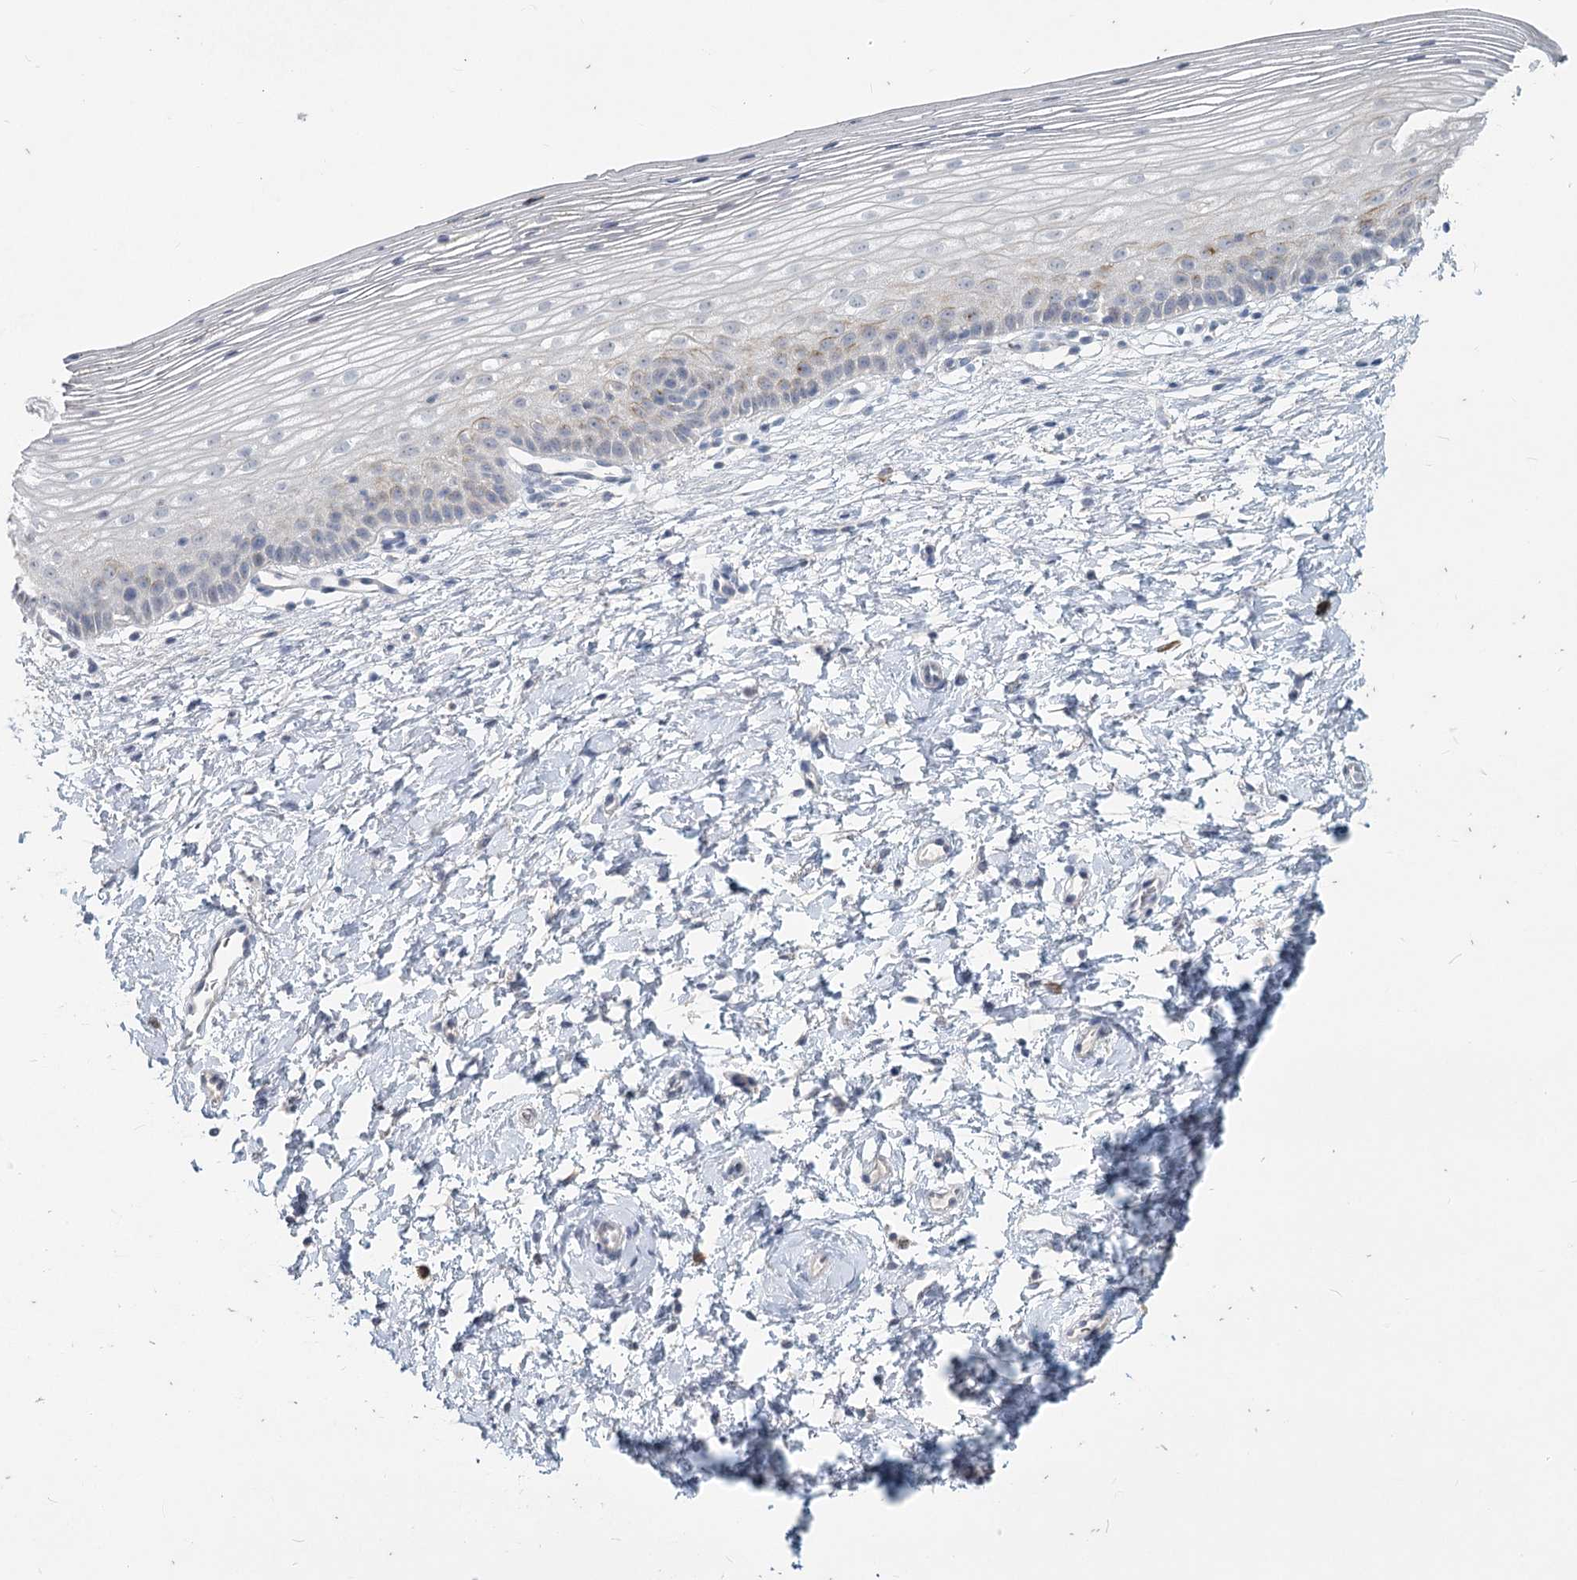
{"staining": {"intensity": "weak", "quantity": "<25%", "location": "cytoplasmic/membranous"}, "tissue": "cervix", "cell_type": "Glandular cells", "image_type": "normal", "snomed": [{"axis": "morphology", "description": "Normal tissue, NOS"}, {"axis": "topography", "description": "Cervix"}], "caption": "Protein analysis of unremarkable cervix demonstrates no significant expression in glandular cells. (Immunohistochemistry (ihc), brightfield microscopy, high magnification).", "gene": "SLC9A3", "patient": {"sex": "female", "age": 72}}